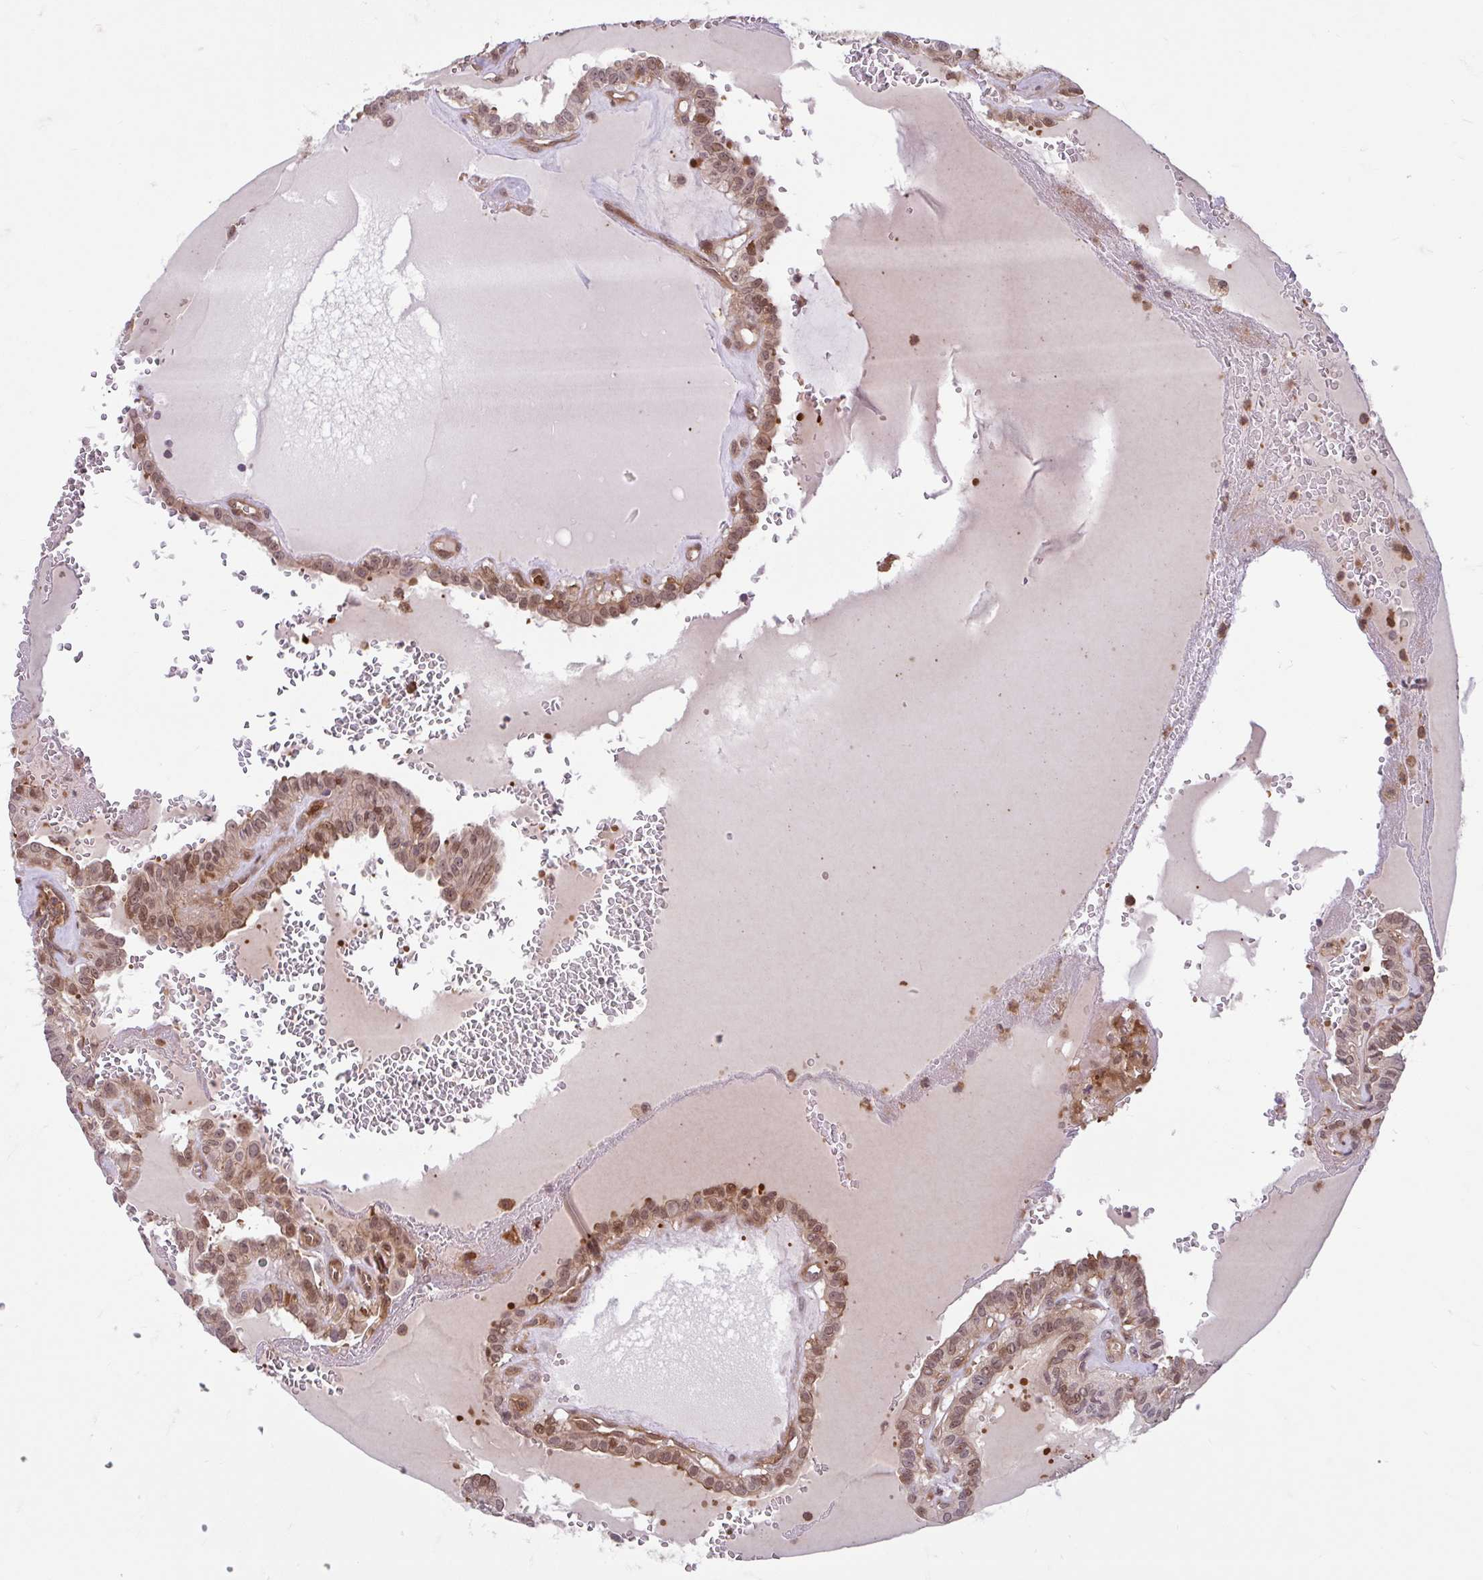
{"staining": {"intensity": "moderate", "quantity": ">75%", "location": "cytoplasmic/membranous,nuclear"}, "tissue": "thyroid cancer", "cell_type": "Tumor cells", "image_type": "cancer", "snomed": [{"axis": "morphology", "description": "Papillary adenocarcinoma, NOS"}, {"axis": "topography", "description": "Thyroid gland"}], "caption": "Papillary adenocarcinoma (thyroid) tissue reveals moderate cytoplasmic/membranous and nuclear expression in approximately >75% of tumor cells, visualized by immunohistochemistry.", "gene": "HMBS", "patient": {"sex": "female", "age": 21}}